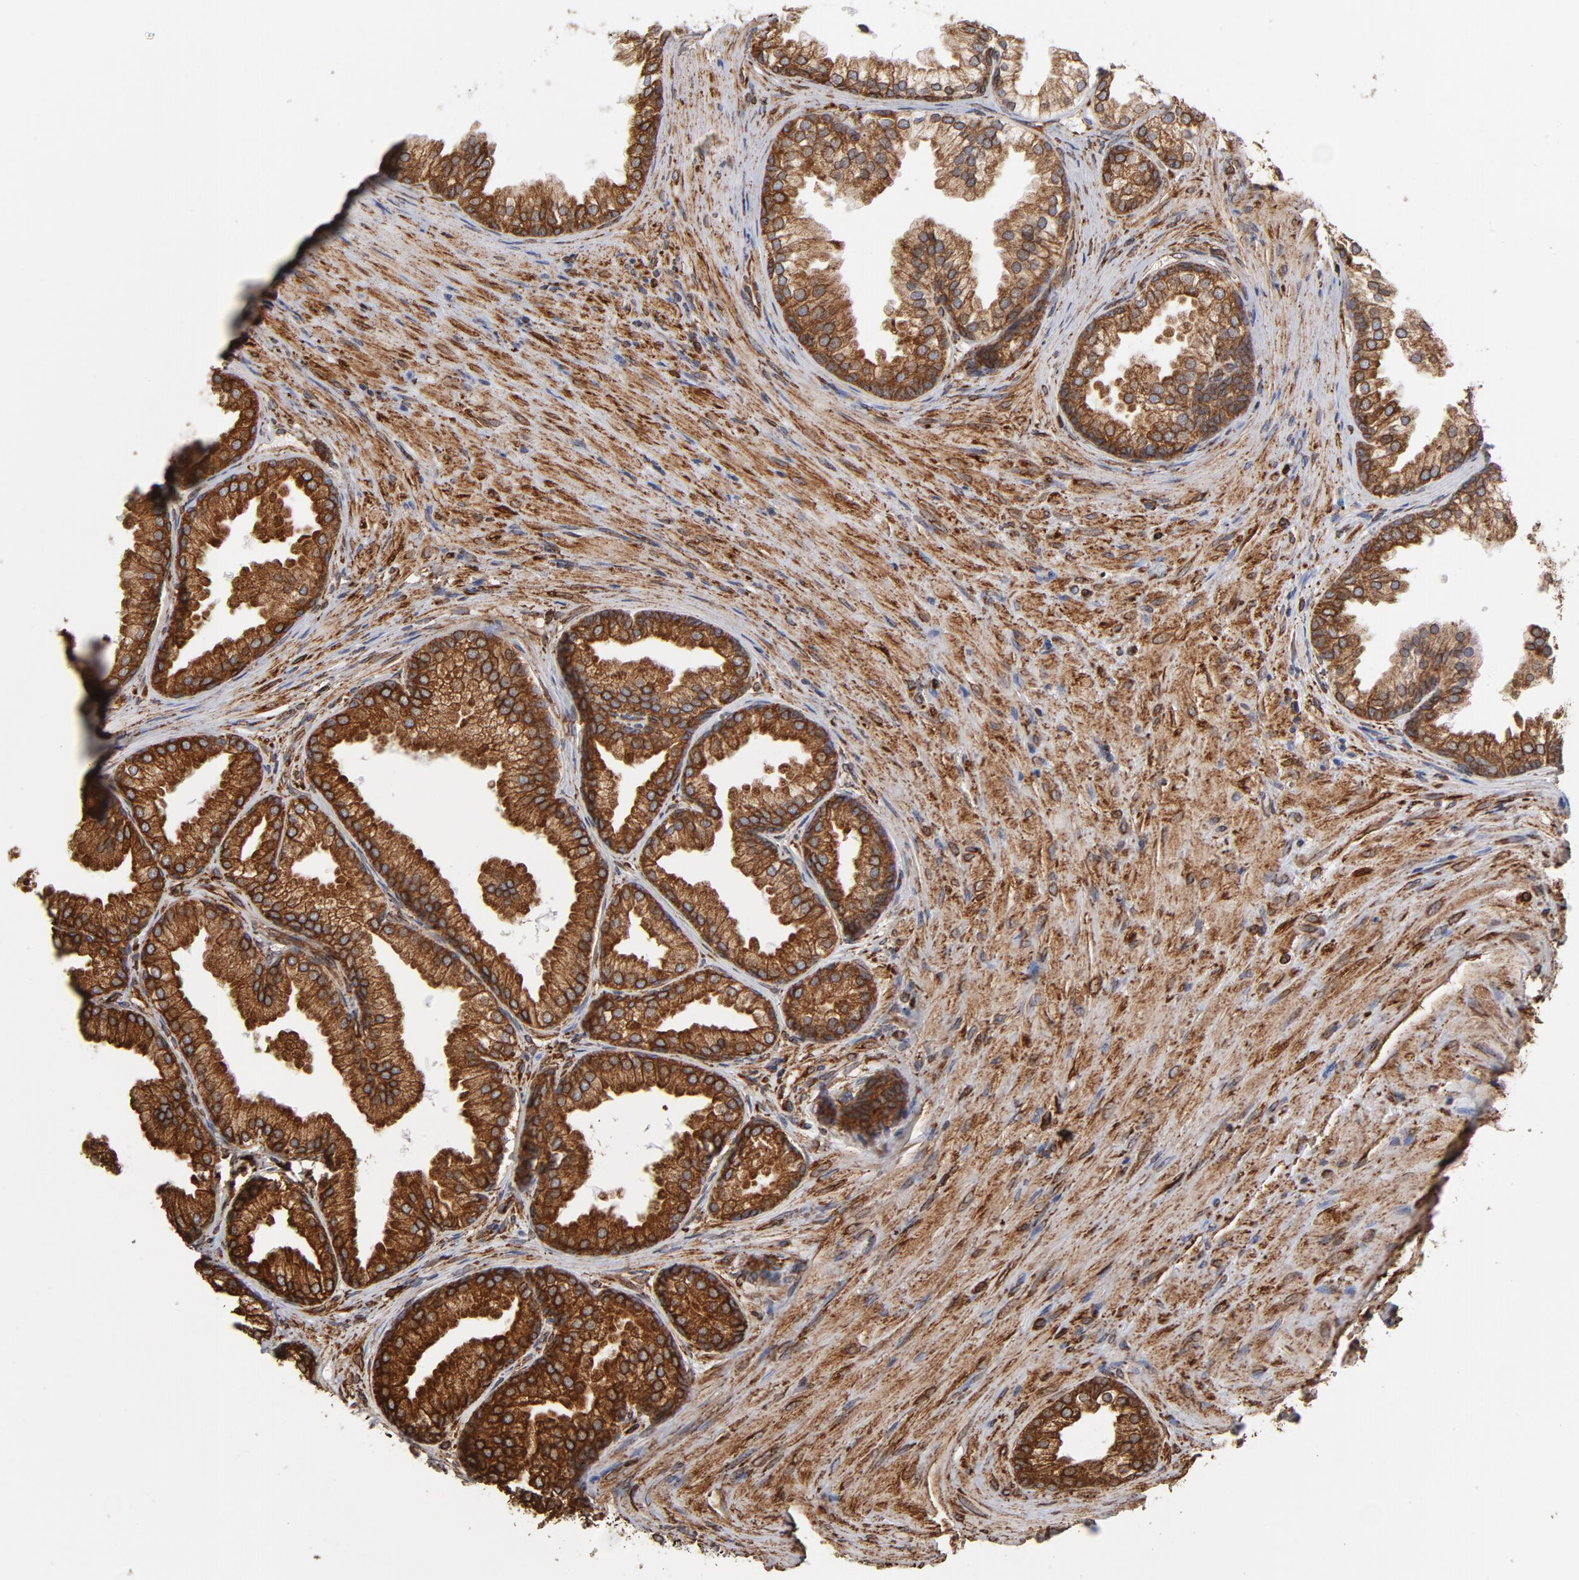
{"staining": {"intensity": "strong", "quantity": ">75%", "location": "cytoplasmic/membranous"}, "tissue": "prostate", "cell_type": "Glandular cells", "image_type": "normal", "snomed": [{"axis": "morphology", "description": "Normal tissue, NOS"}, {"axis": "topography", "description": "Prostate"}], "caption": "A high amount of strong cytoplasmic/membranous expression is seen in about >75% of glandular cells in benign prostate.", "gene": "CANX", "patient": {"sex": "male", "age": 76}}